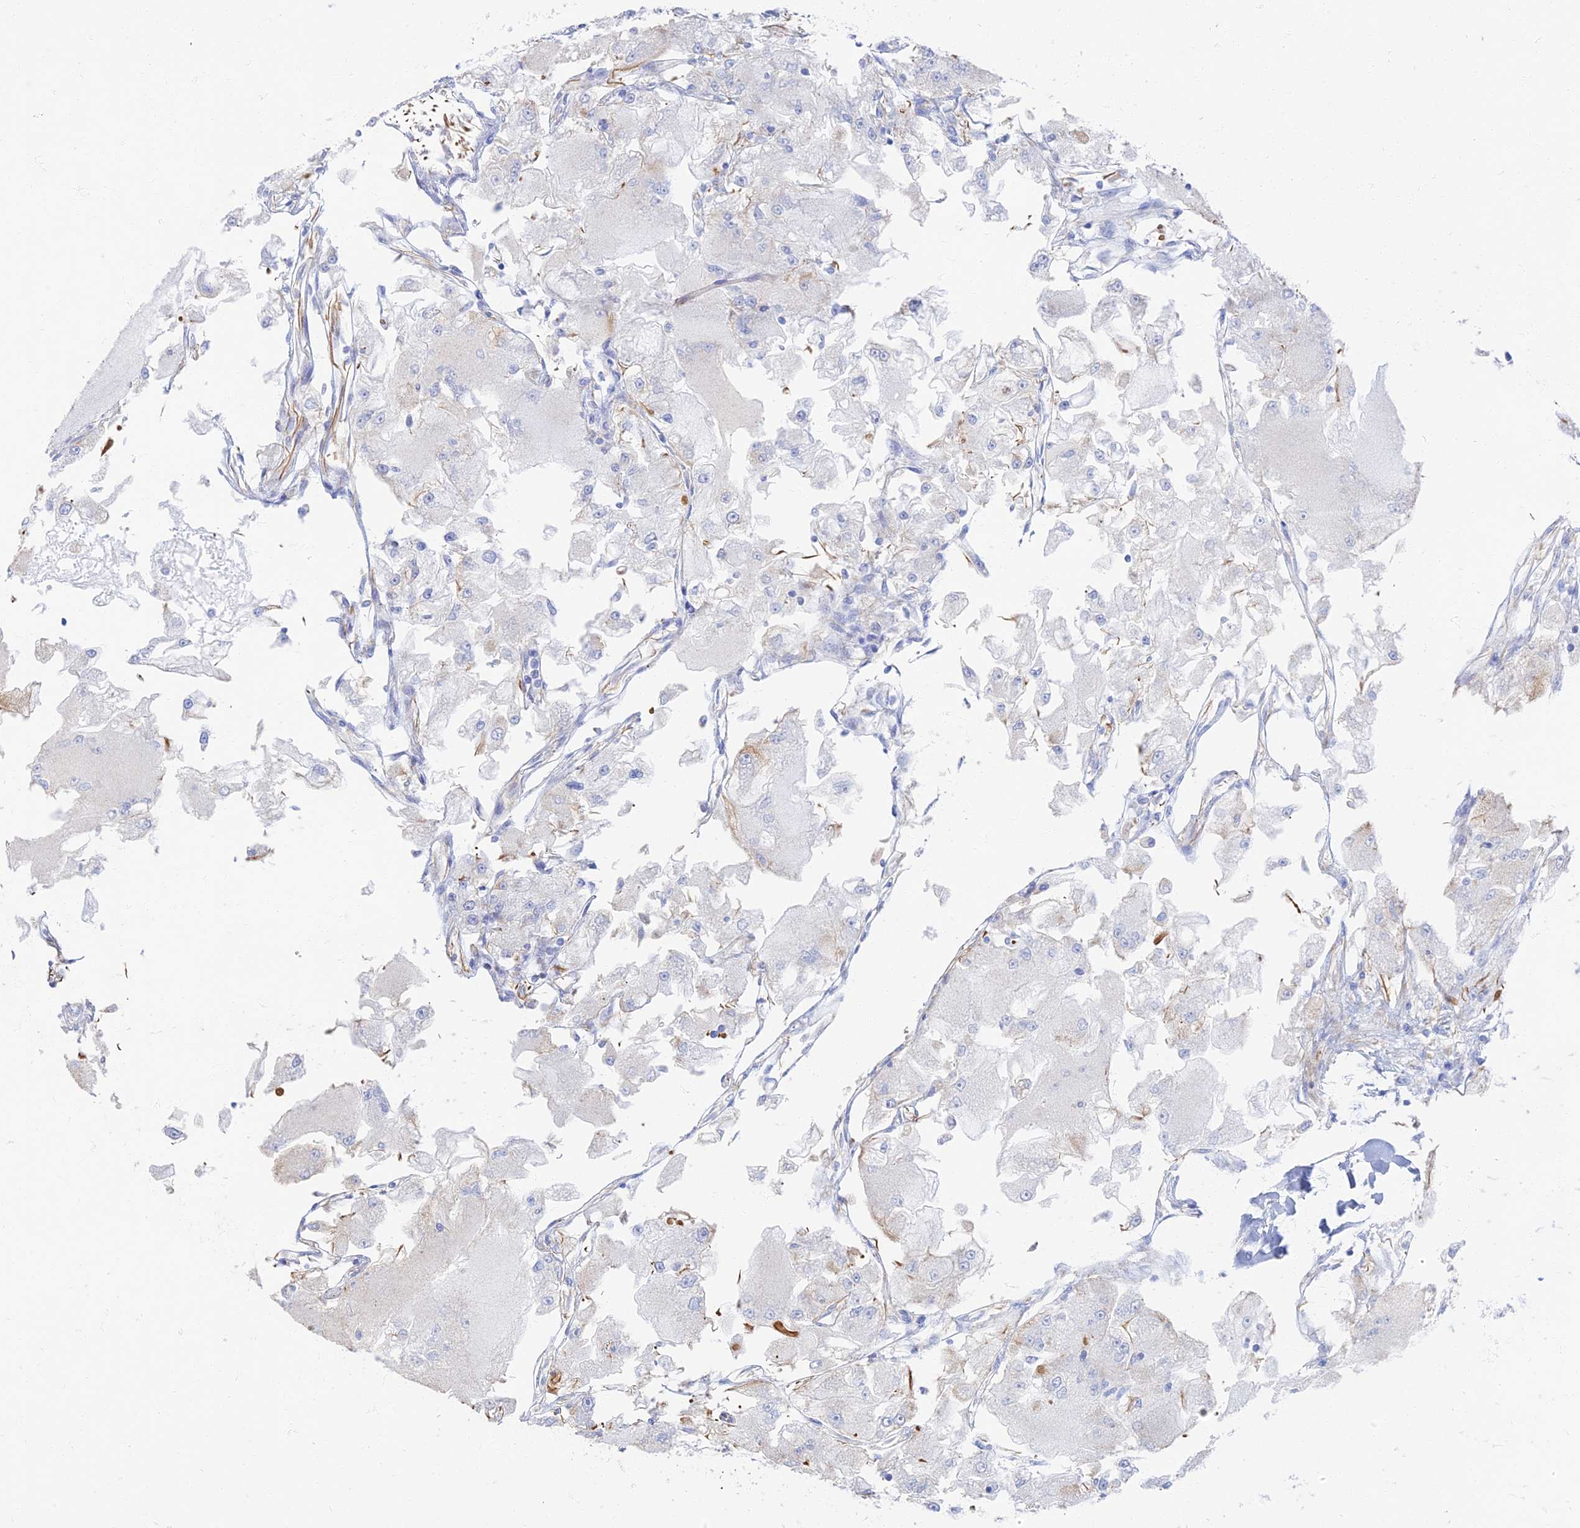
{"staining": {"intensity": "negative", "quantity": "none", "location": "none"}, "tissue": "renal cancer", "cell_type": "Tumor cells", "image_type": "cancer", "snomed": [{"axis": "morphology", "description": "Adenocarcinoma, NOS"}, {"axis": "topography", "description": "Kidney"}], "caption": "High magnification brightfield microscopy of renal cancer (adenocarcinoma) stained with DAB (brown) and counterstained with hematoxylin (blue): tumor cells show no significant positivity.", "gene": "RMC1", "patient": {"sex": "female", "age": 72}}